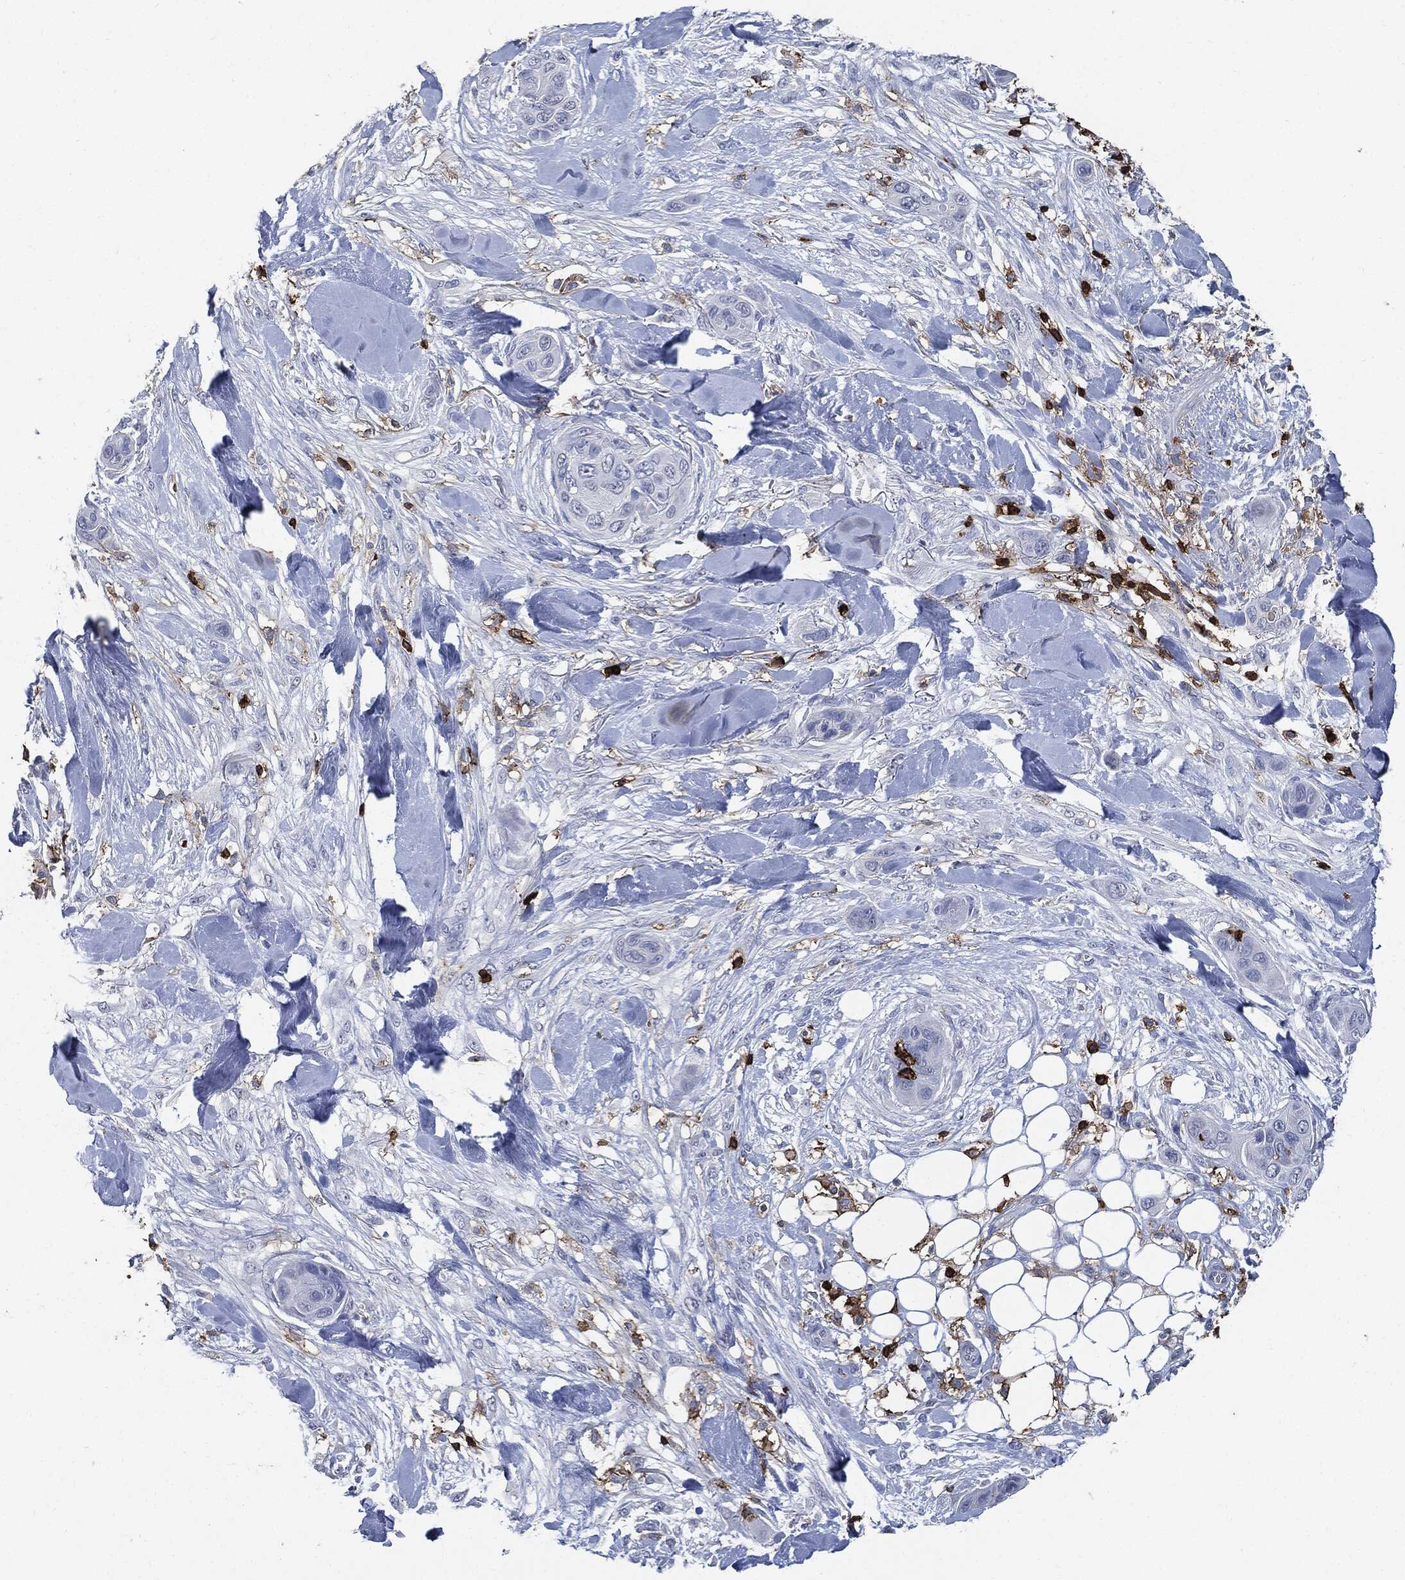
{"staining": {"intensity": "negative", "quantity": "none", "location": "none"}, "tissue": "skin cancer", "cell_type": "Tumor cells", "image_type": "cancer", "snomed": [{"axis": "morphology", "description": "Squamous cell carcinoma, NOS"}, {"axis": "topography", "description": "Skin"}], "caption": "The immunohistochemistry (IHC) image has no significant staining in tumor cells of skin cancer tissue.", "gene": "PTPRC", "patient": {"sex": "male", "age": 78}}